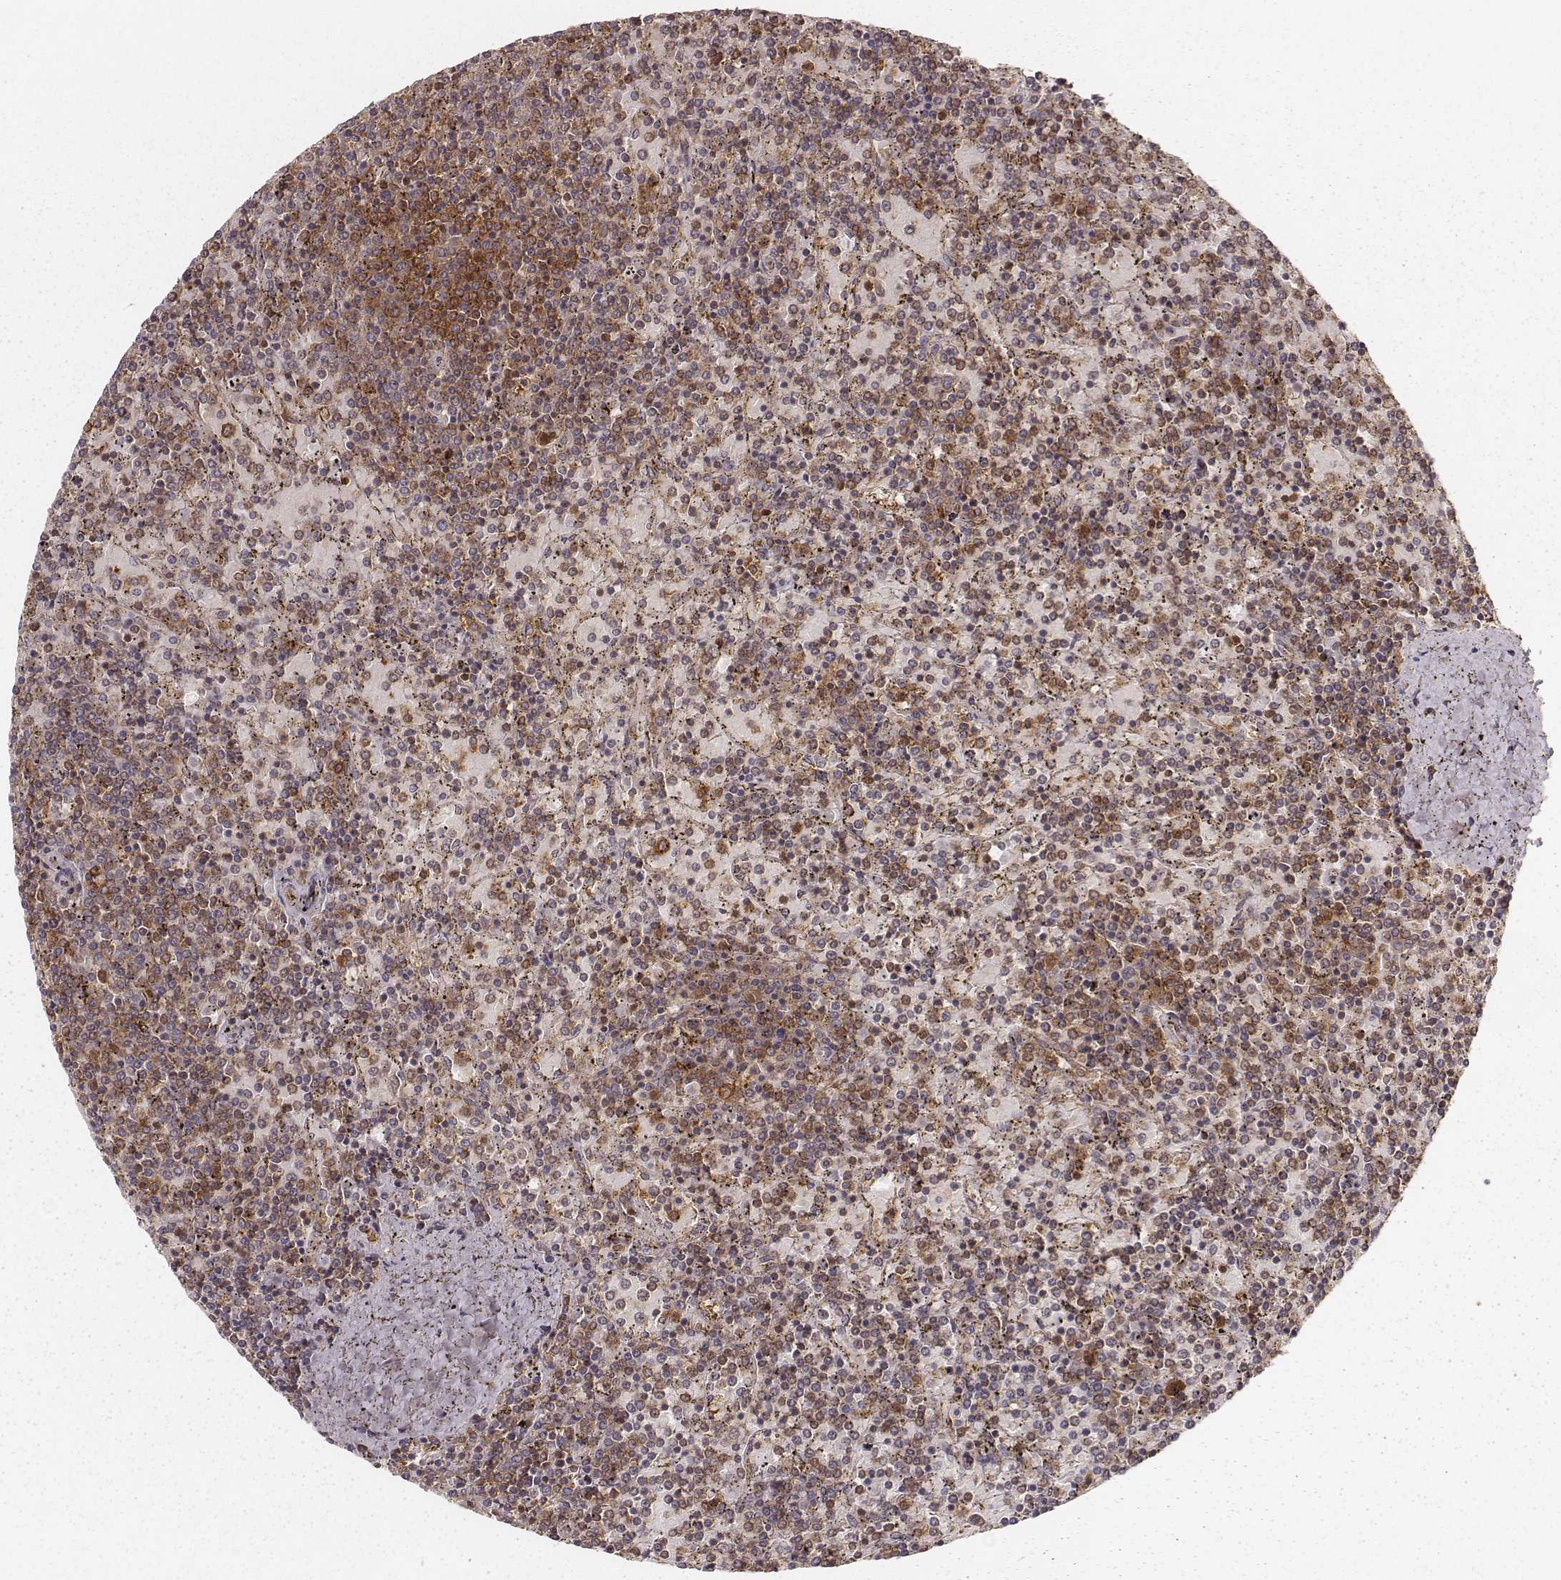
{"staining": {"intensity": "strong", "quantity": ">75%", "location": "cytoplasmic/membranous"}, "tissue": "lymphoma", "cell_type": "Tumor cells", "image_type": "cancer", "snomed": [{"axis": "morphology", "description": "Malignant lymphoma, non-Hodgkin's type, Low grade"}, {"axis": "topography", "description": "Spleen"}], "caption": "Immunohistochemistry (IHC) image of neoplastic tissue: human malignant lymphoma, non-Hodgkin's type (low-grade) stained using IHC demonstrates high levels of strong protein expression localized specifically in the cytoplasmic/membranous of tumor cells, appearing as a cytoplasmic/membranous brown color.", "gene": "CARS1", "patient": {"sex": "female", "age": 77}}